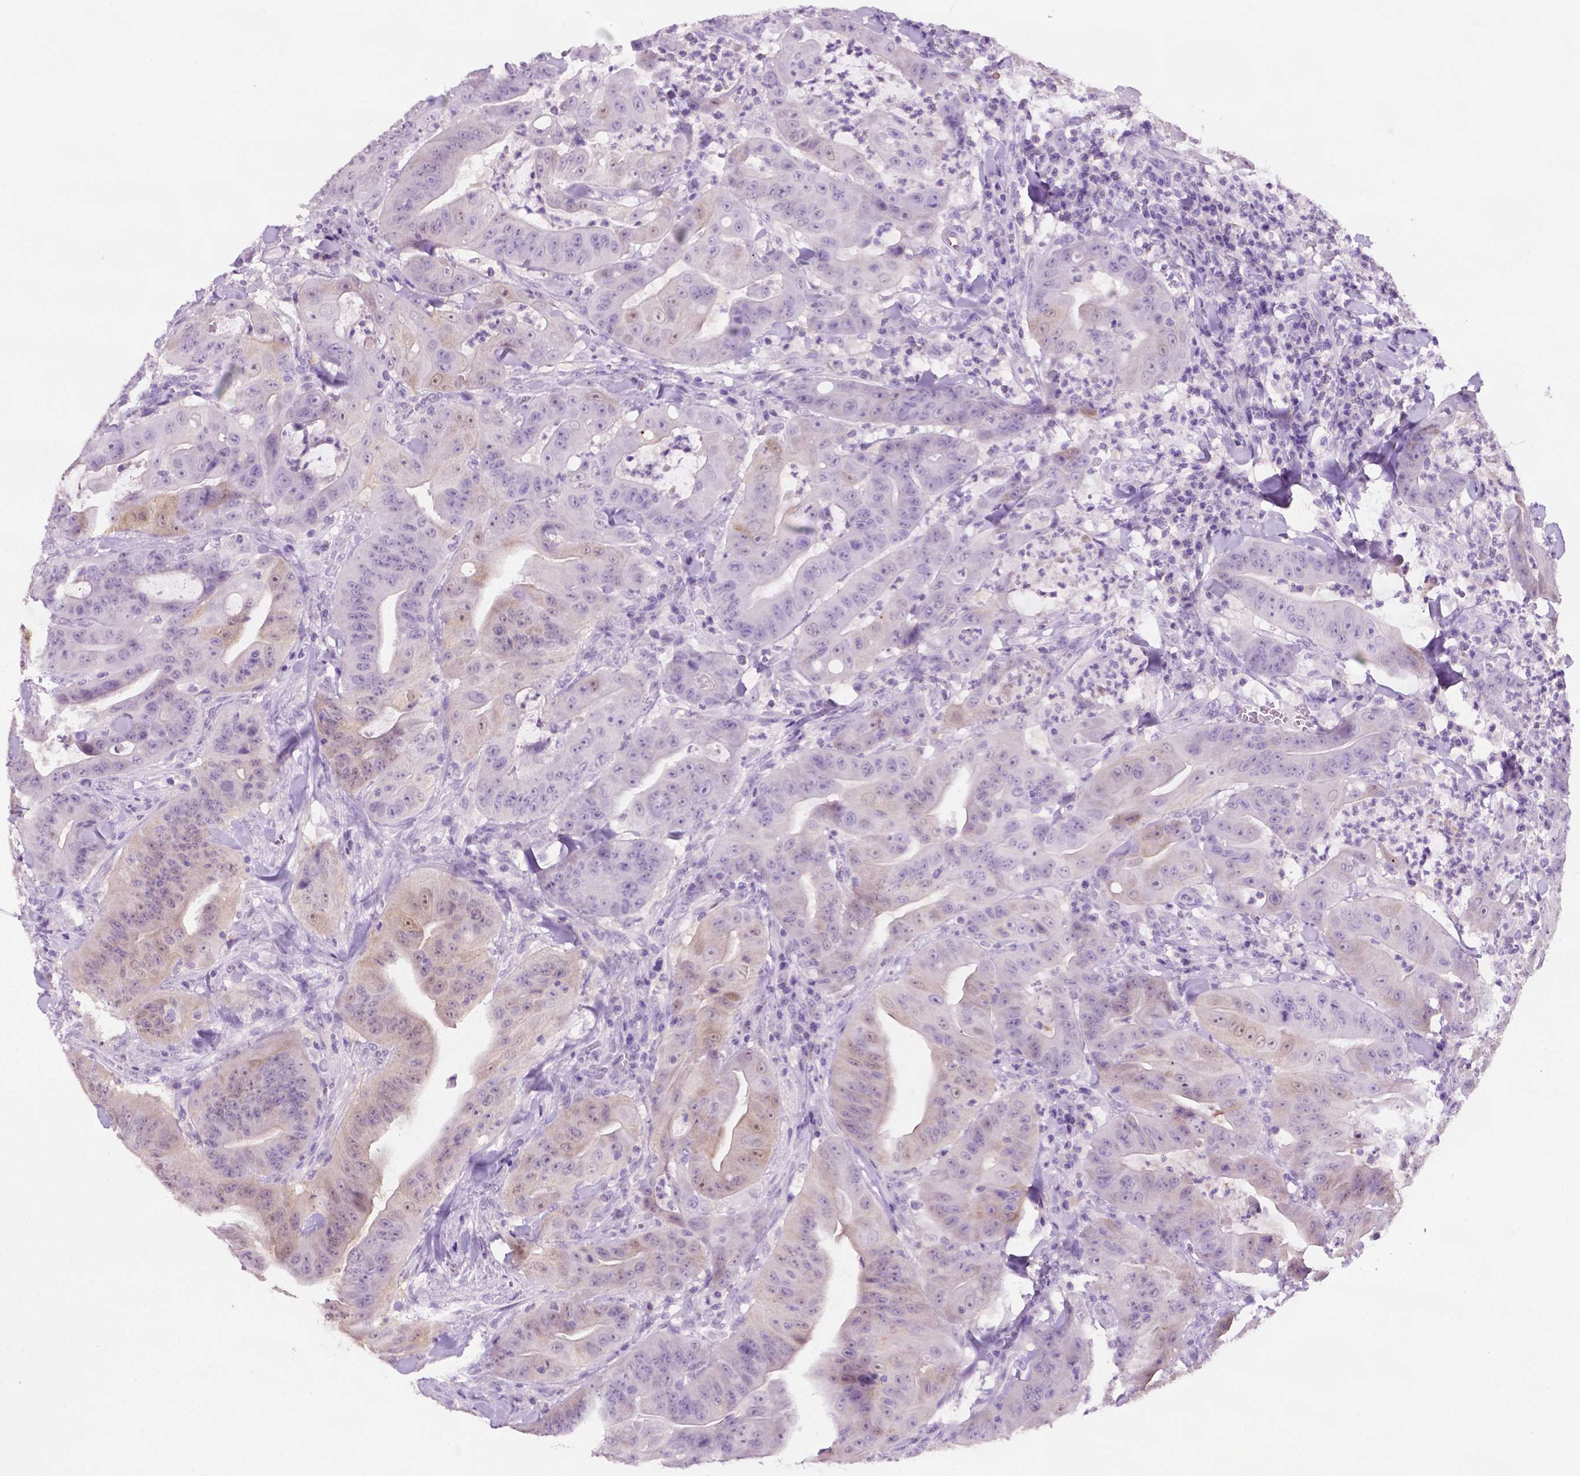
{"staining": {"intensity": "weak", "quantity": "<25%", "location": "nuclear"}, "tissue": "colorectal cancer", "cell_type": "Tumor cells", "image_type": "cancer", "snomed": [{"axis": "morphology", "description": "Adenocarcinoma, NOS"}, {"axis": "topography", "description": "Colon"}], "caption": "Colorectal adenocarcinoma stained for a protein using IHC displays no positivity tumor cells.", "gene": "PHGR1", "patient": {"sex": "male", "age": 33}}